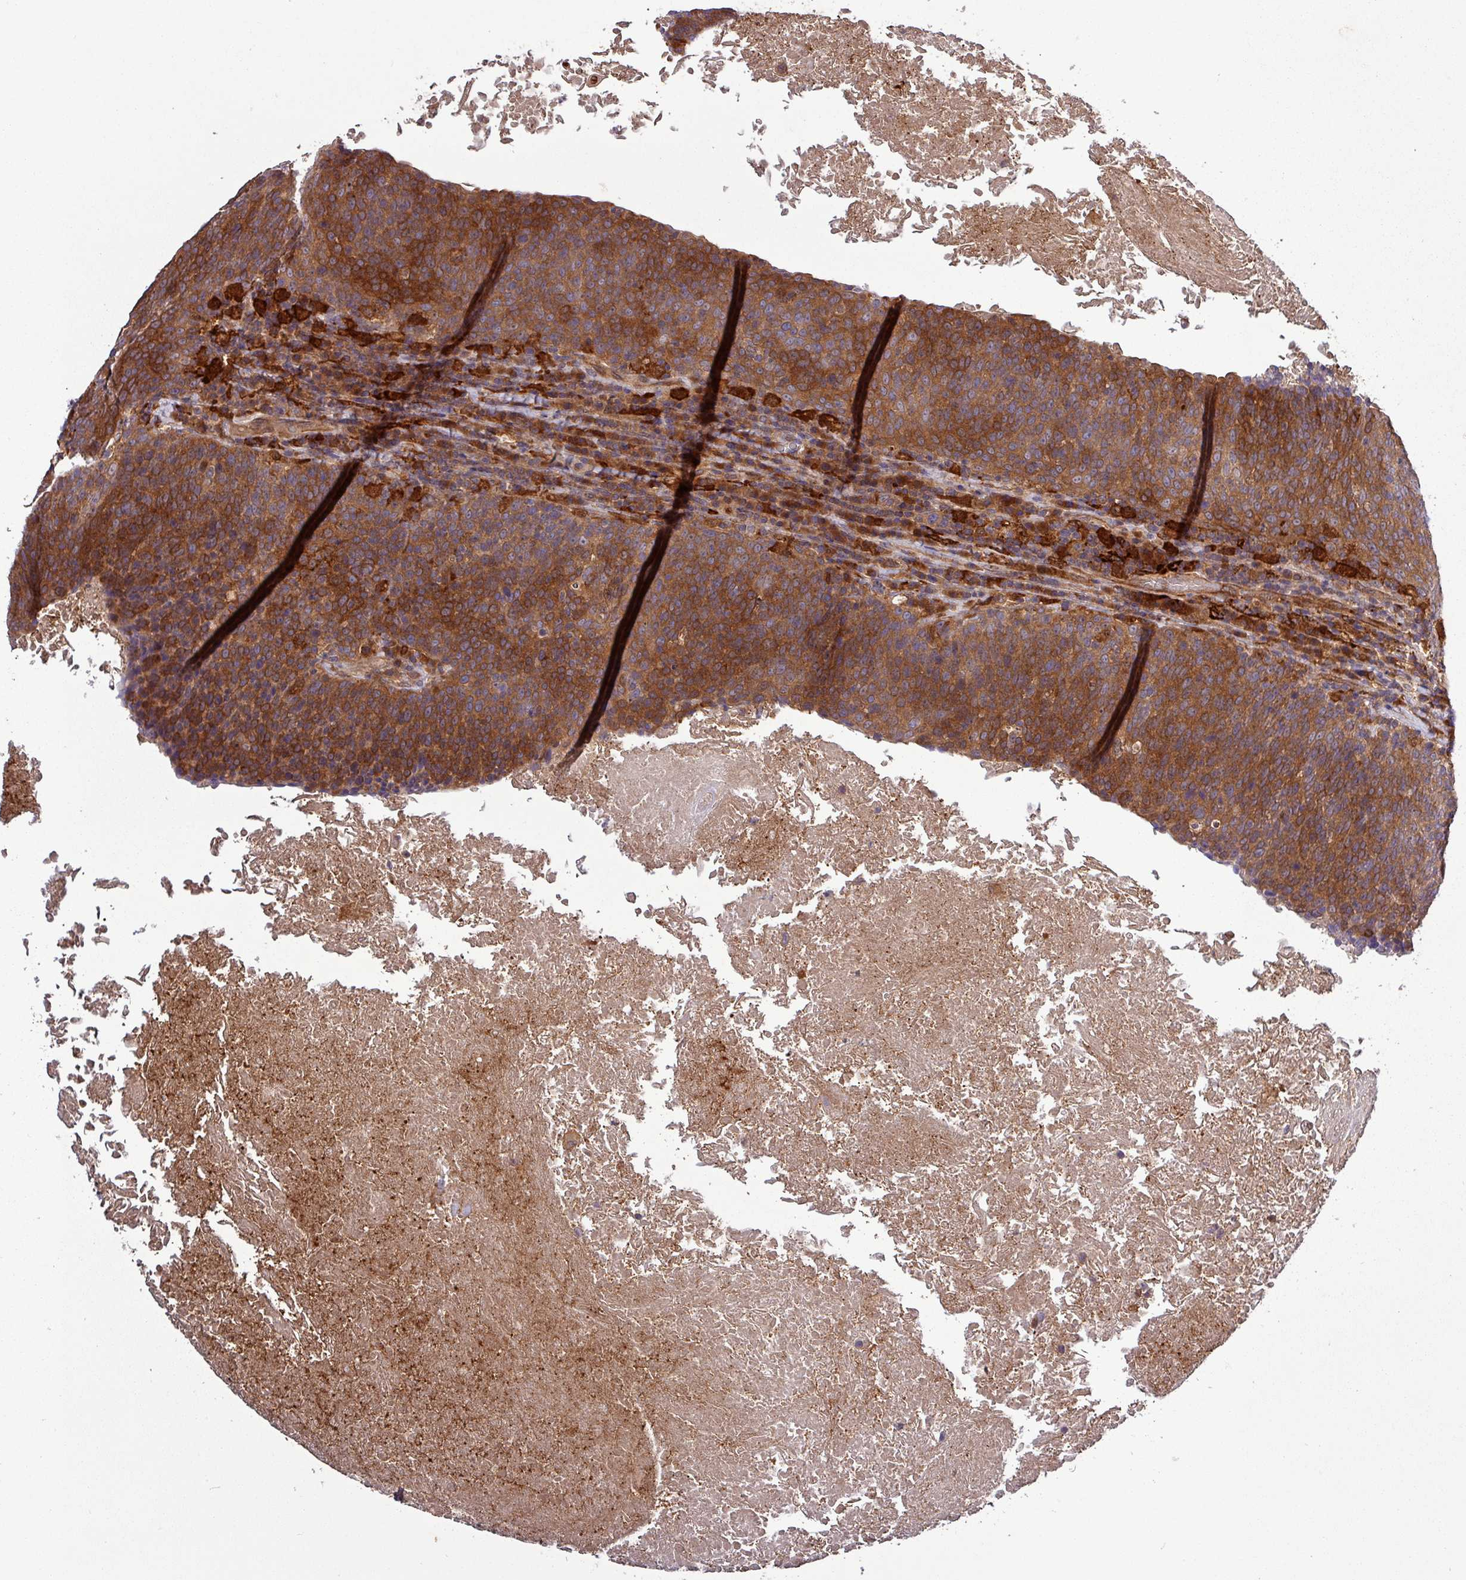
{"staining": {"intensity": "strong", "quantity": ">75%", "location": "cytoplasmic/membranous"}, "tissue": "head and neck cancer", "cell_type": "Tumor cells", "image_type": "cancer", "snomed": [{"axis": "morphology", "description": "Squamous cell carcinoma, NOS"}, {"axis": "morphology", "description": "Squamous cell carcinoma, metastatic, NOS"}, {"axis": "topography", "description": "Lymph node"}, {"axis": "topography", "description": "Head-Neck"}], "caption": "The photomicrograph exhibits immunohistochemical staining of head and neck metastatic squamous cell carcinoma. There is strong cytoplasmic/membranous positivity is present in about >75% of tumor cells.", "gene": "SIRPB2", "patient": {"sex": "male", "age": 62}}